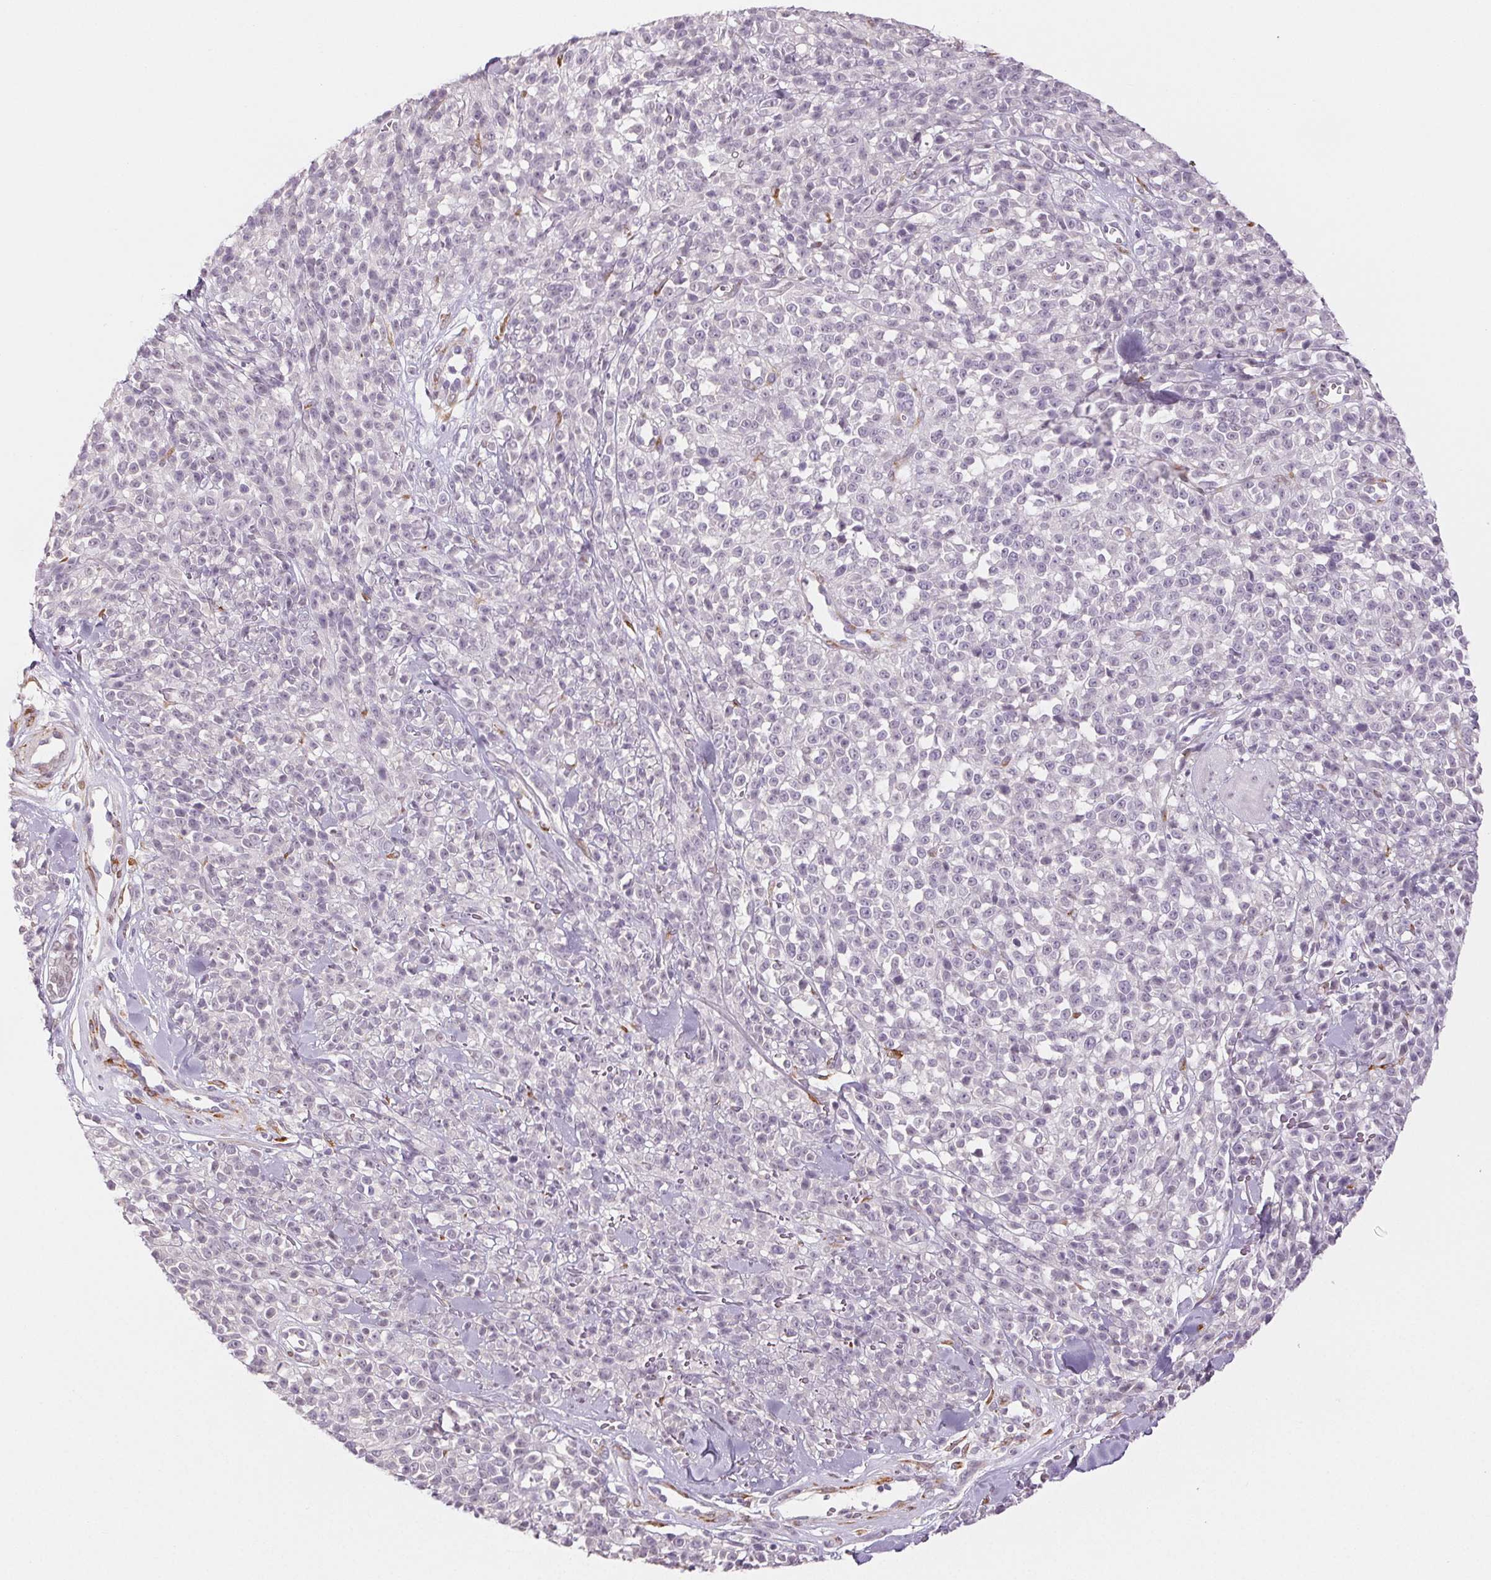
{"staining": {"intensity": "negative", "quantity": "none", "location": "none"}, "tissue": "melanoma", "cell_type": "Tumor cells", "image_type": "cancer", "snomed": [{"axis": "morphology", "description": "Malignant melanoma, NOS"}, {"axis": "topography", "description": "Skin"}, {"axis": "topography", "description": "Skin of trunk"}], "caption": "The immunohistochemistry image has no significant staining in tumor cells of malignant melanoma tissue.", "gene": "DNAJC6", "patient": {"sex": "male", "age": 74}}